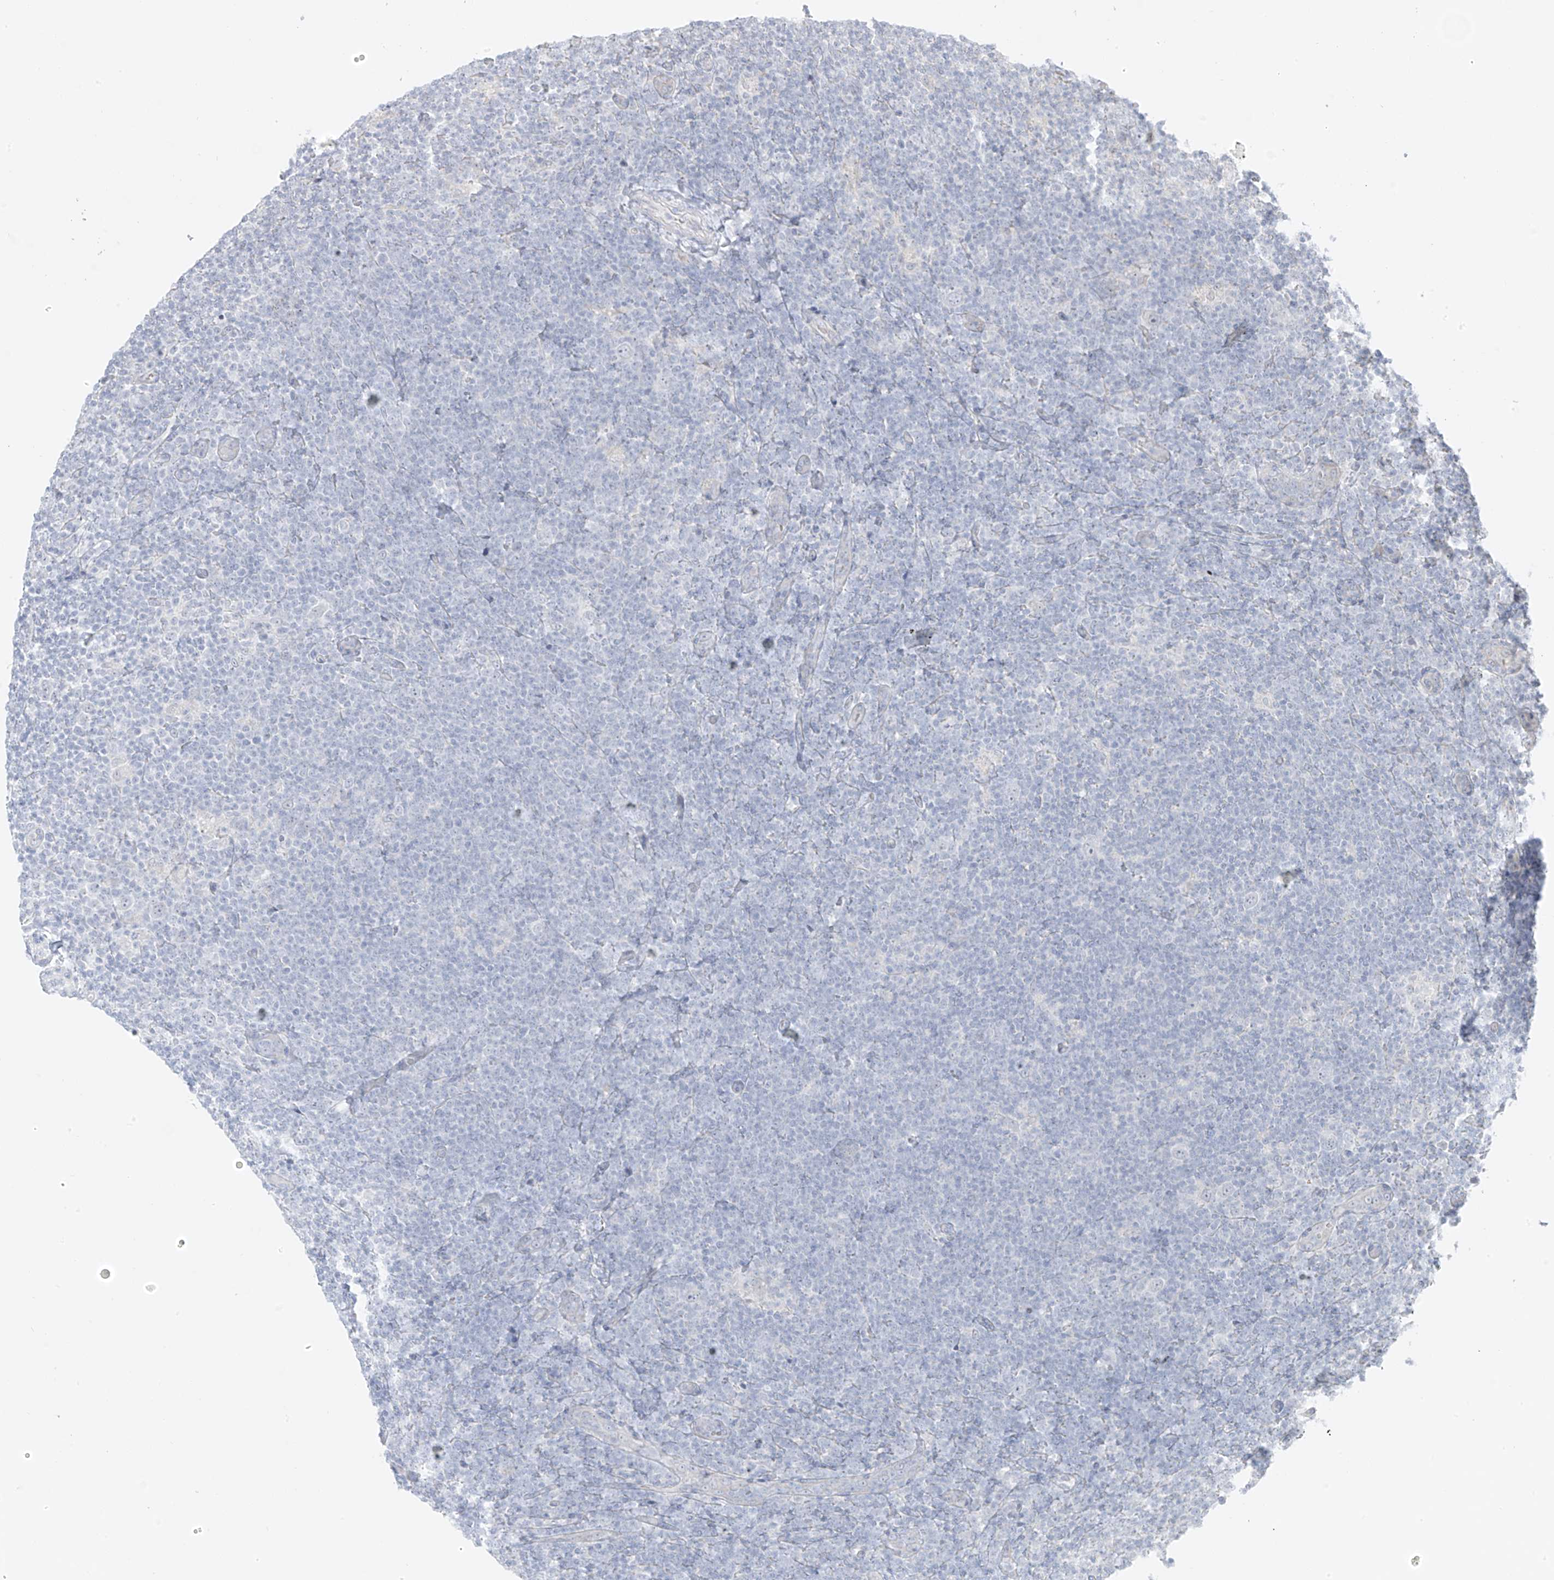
{"staining": {"intensity": "negative", "quantity": "none", "location": "none"}, "tissue": "lymphoma", "cell_type": "Tumor cells", "image_type": "cancer", "snomed": [{"axis": "morphology", "description": "Hodgkin's disease, NOS"}, {"axis": "topography", "description": "Lymph node"}], "caption": "Lymphoma was stained to show a protein in brown. There is no significant positivity in tumor cells.", "gene": "DCDC2", "patient": {"sex": "female", "age": 57}}